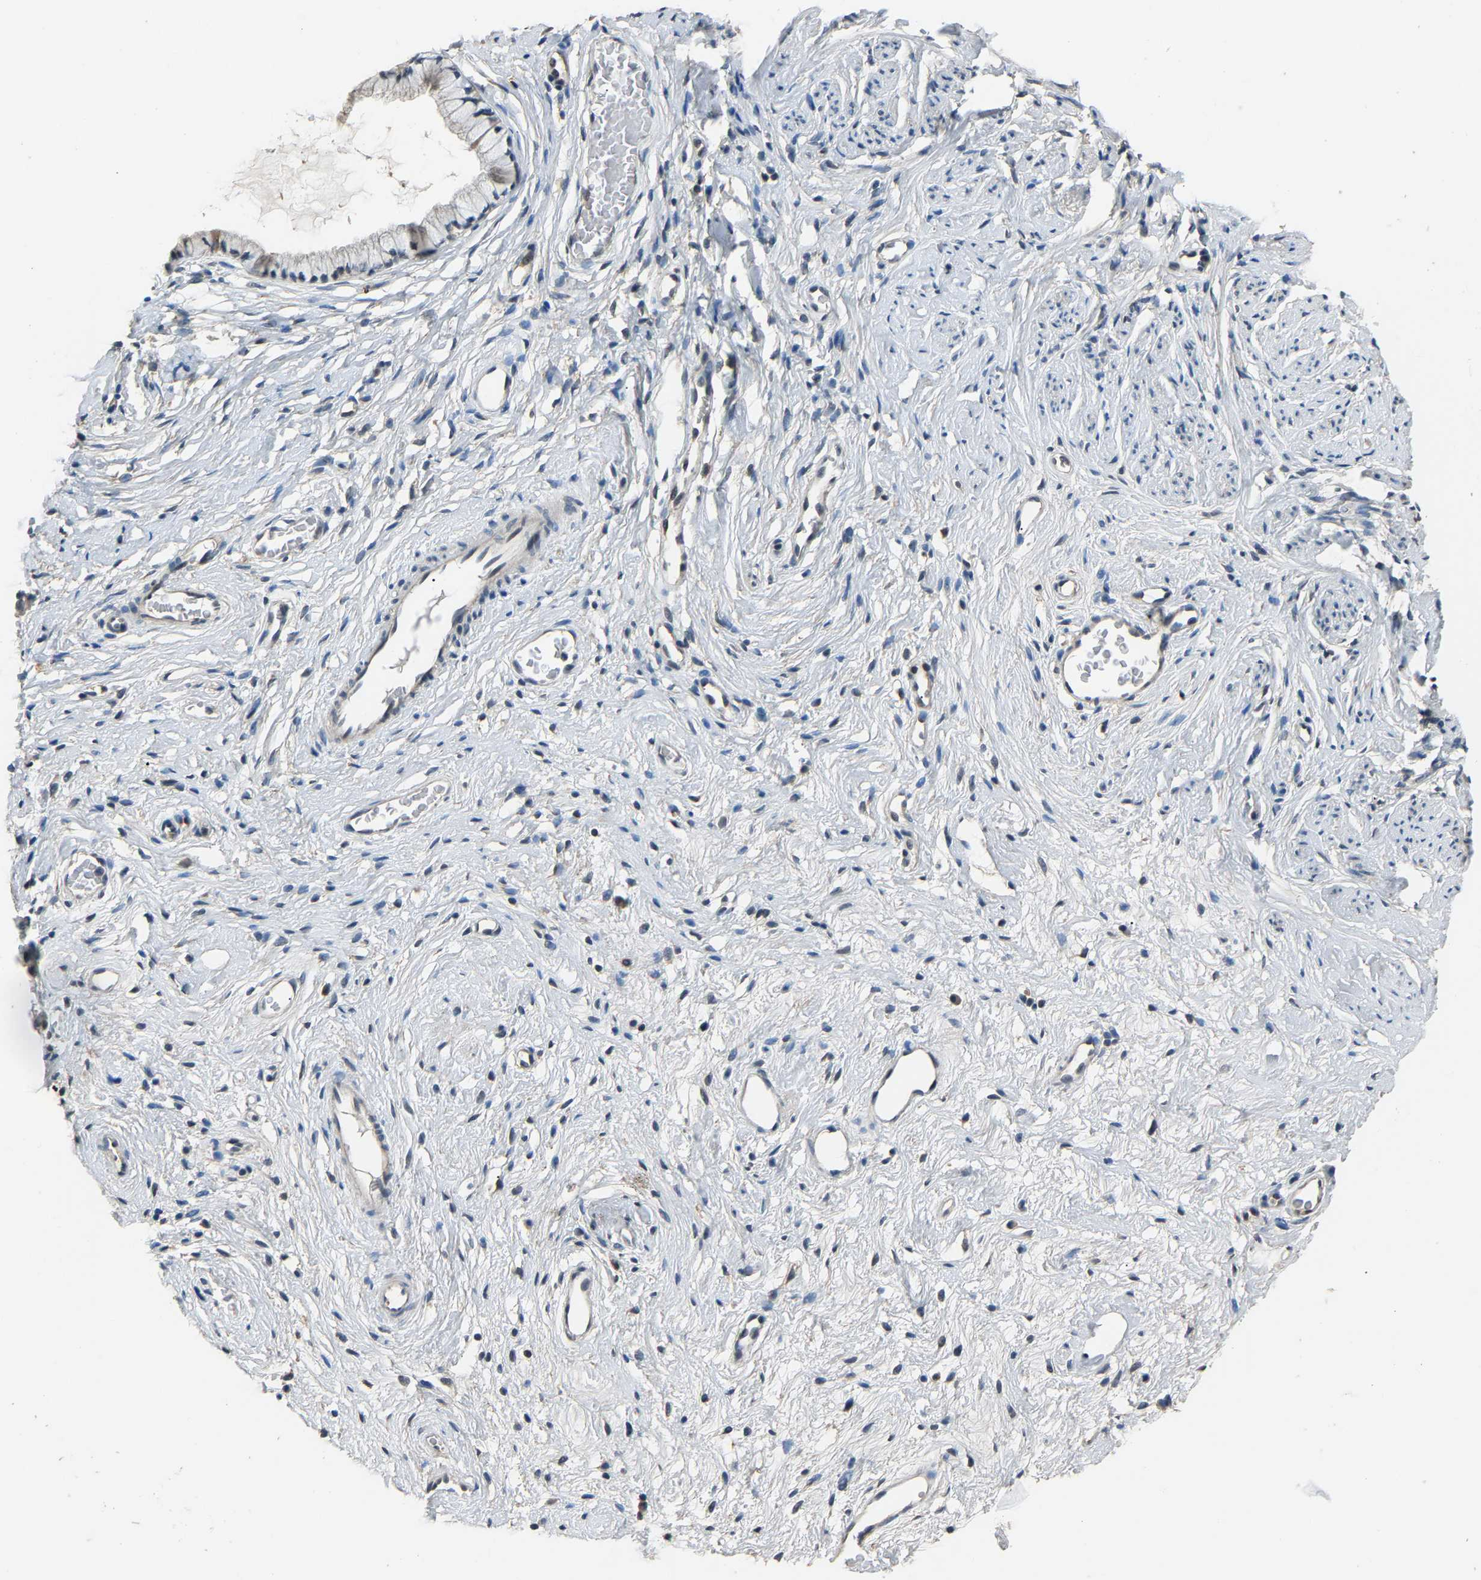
{"staining": {"intensity": "negative", "quantity": "none", "location": "none"}, "tissue": "cervix", "cell_type": "Glandular cells", "image_type": "normal", "snomed": [{"axis": "morphology", "description": "Normal tissue, NOS"}, {"axis": "topography", "description": "Cervix"}], "caption": "Histopathology image shows no significant protein positivity in glandular cells of normal cervix.", "gene": "ABCC9", "patient": {"sex": "female", "age": 77}}